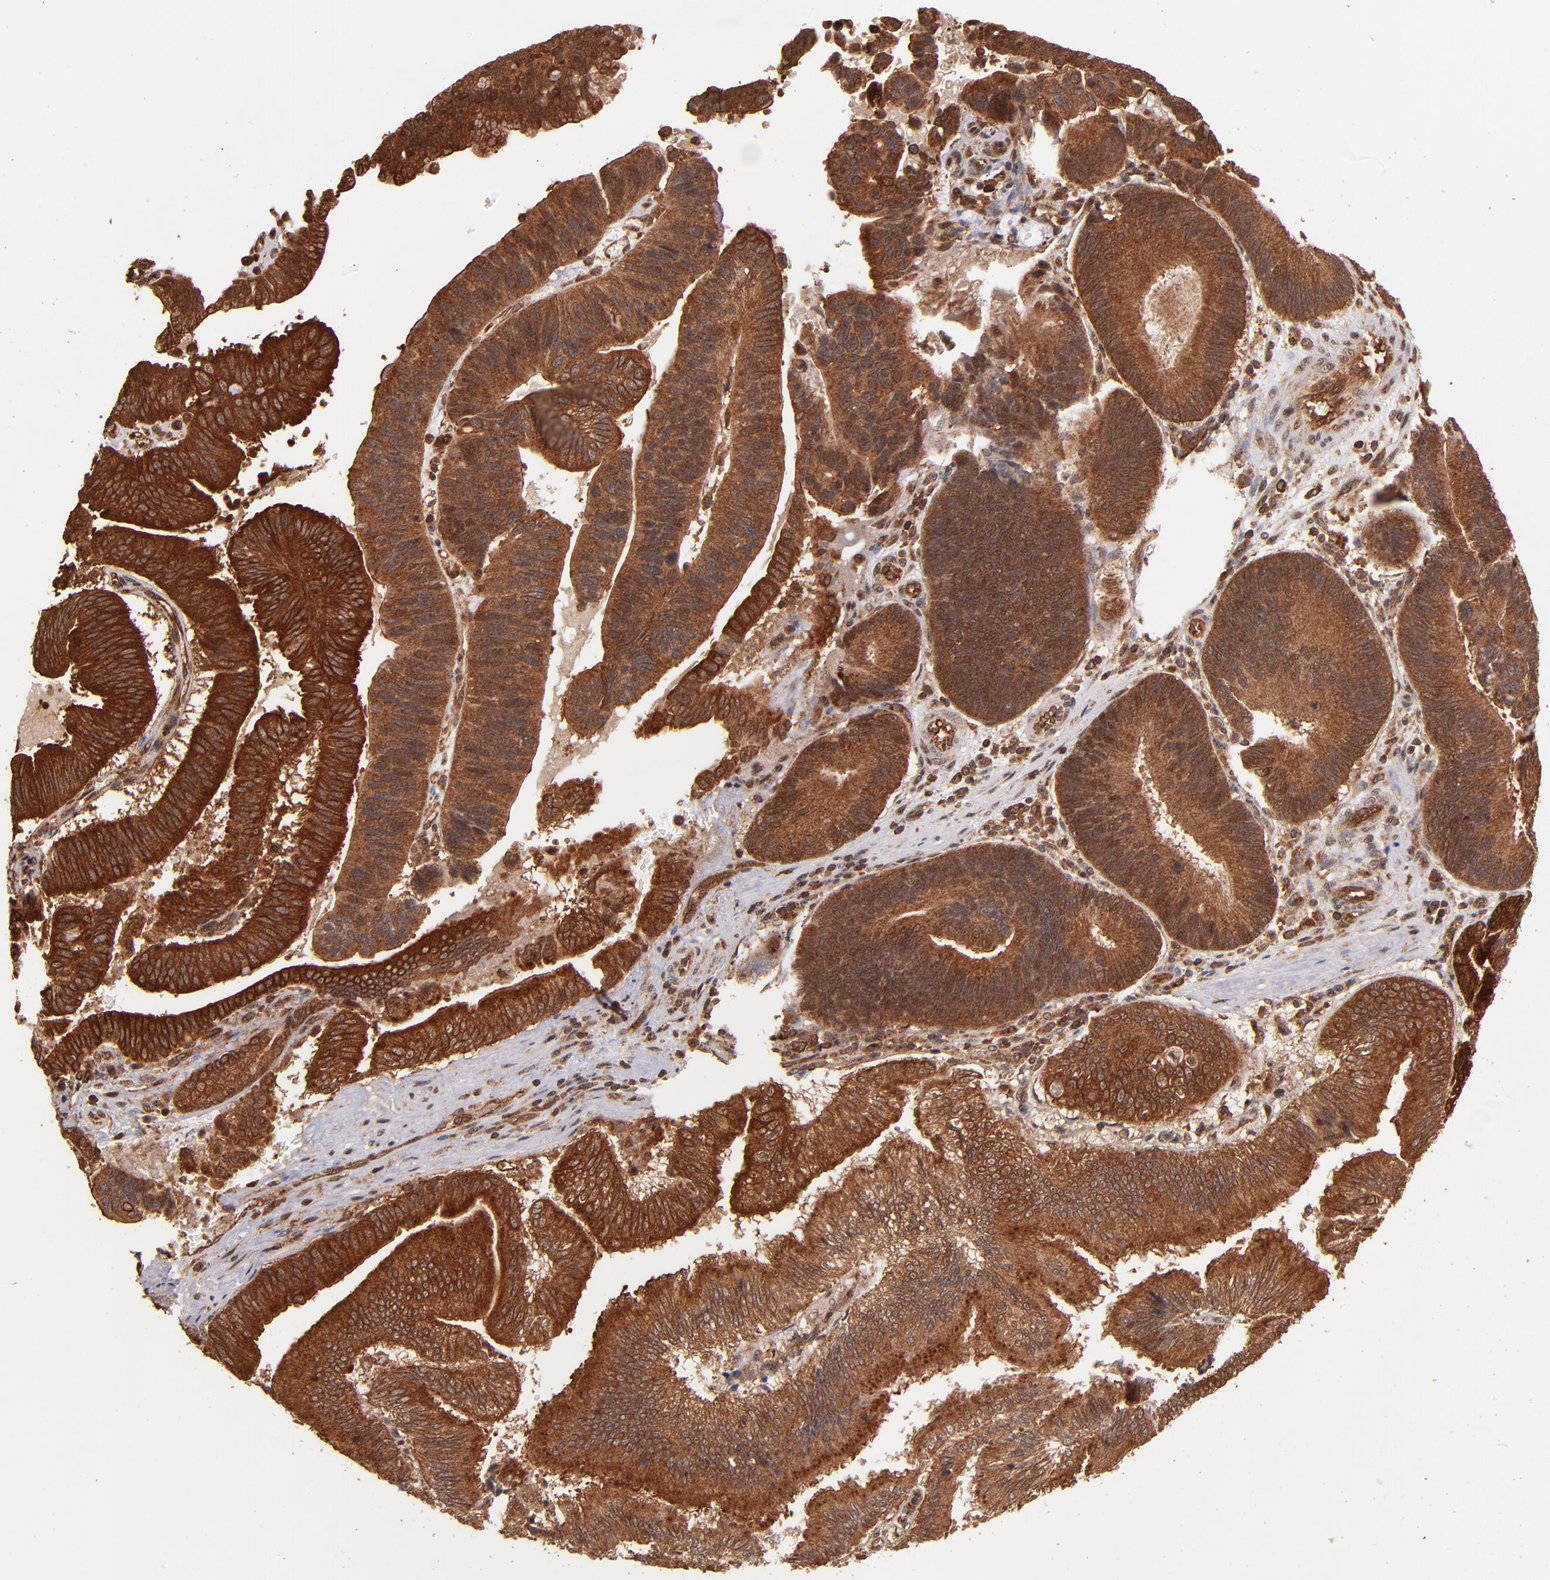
{"staining": {"intensity": "strong", "quantity": ">75%", "location": "cytoplasmic/membranous"}, "tissue": "pancreatic cancer", "cell_type": "Tumor cells", "image_type": "cancer", "snomed": [{"axis": "morphology", "description": "Adenocarcinoma, NOS"}, {"axis": "topography", "description": "Pancreas"}], "caption": "This image displays IHC staining of pancreatic adenocarcinoma, with high strong cytoplasmic/membranous expression in about >75% of tumor cells.", "gene": "STX8", "patient": {"sex": "male", "age": 82}}